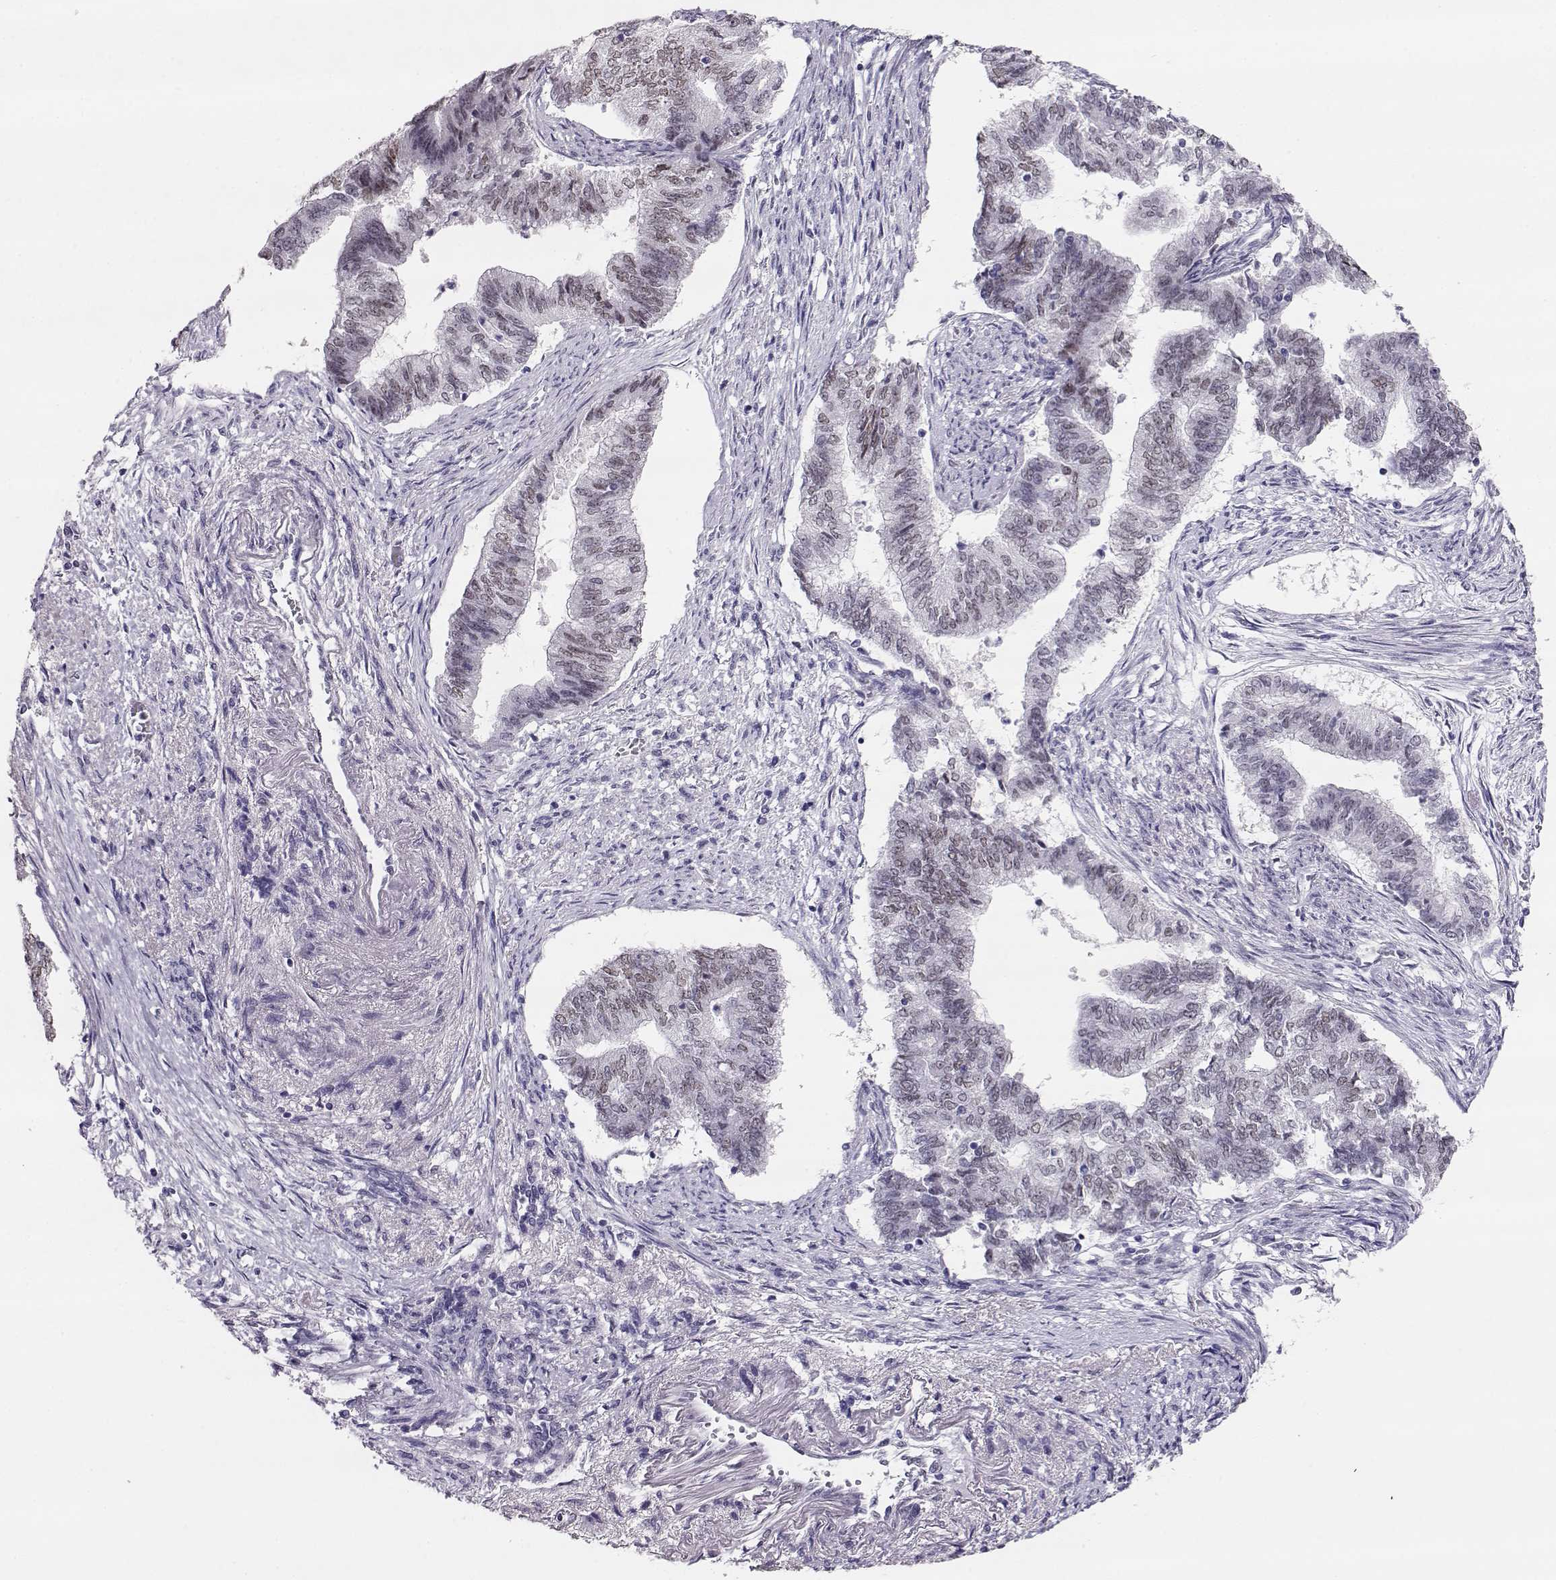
{"staining": {"intensity": "weak", "quantity": "<25%", "location": "nuclear"}, "tissue": "endometrial cancer", "cell_type": "Tumor cells", "image_type": "cancer", "snomed": [{"axis": "morphology", "description": "Adenocarcinoma, NOS"}, {"axis": "topography", "description": "Endometrium"}], "caption": "A histopathology image of endometrial adenocarcinoma stained for a protein exhibits no brown staining in tumor cells. (Immunohistochemistry (ihc), brightfield microscopy, high magnification).", "gene": "POLI", "patient": {"sex": "female", "age": 65}}